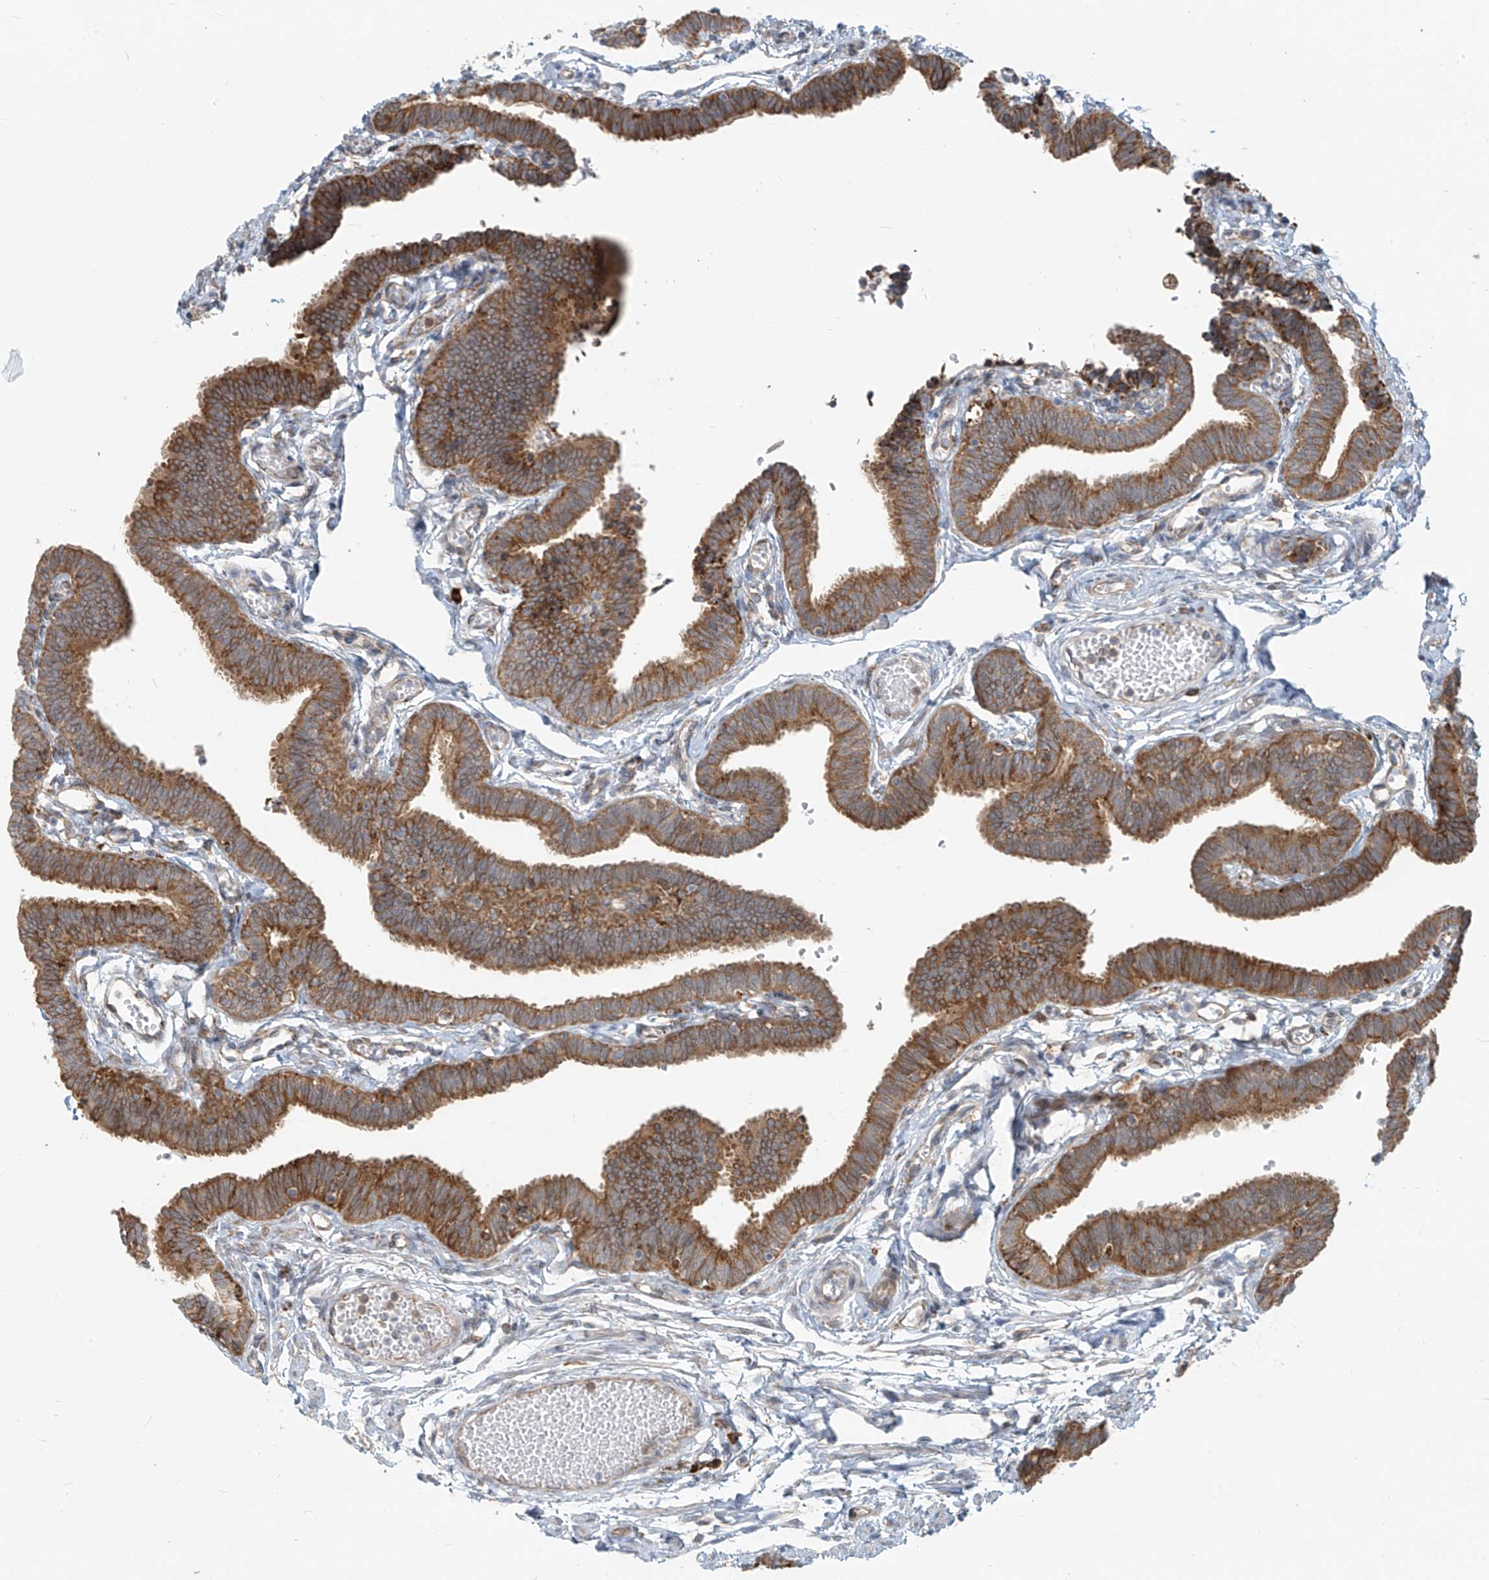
{"staining": {"intensity": "strong", "quantity": ">75%", "location": "cytoplasmic/membranous"}, "tissue": "fallopian tube", "cell_type": "Glandular cells", "image_type": "normal", "snomed": [{"axis": "morphology", "description": "Normal tissue, NOS"}, {"axis": "topography", "description": "Fallopian tube"}, {"axis": "topography", "description": "Ovary"}], "caption": "Fallopian tube stained with DAB (3,3'-diaminobenzidine) immunohistochemistry demonstrates high levels of strong cytoplasmic/membranous staining in about >75% of glandular cells. (Brightfield microscopy of DAB IHC at high magnification).", "gene": "KATNIP", "patient": {"sex": "female", "age": 23}}